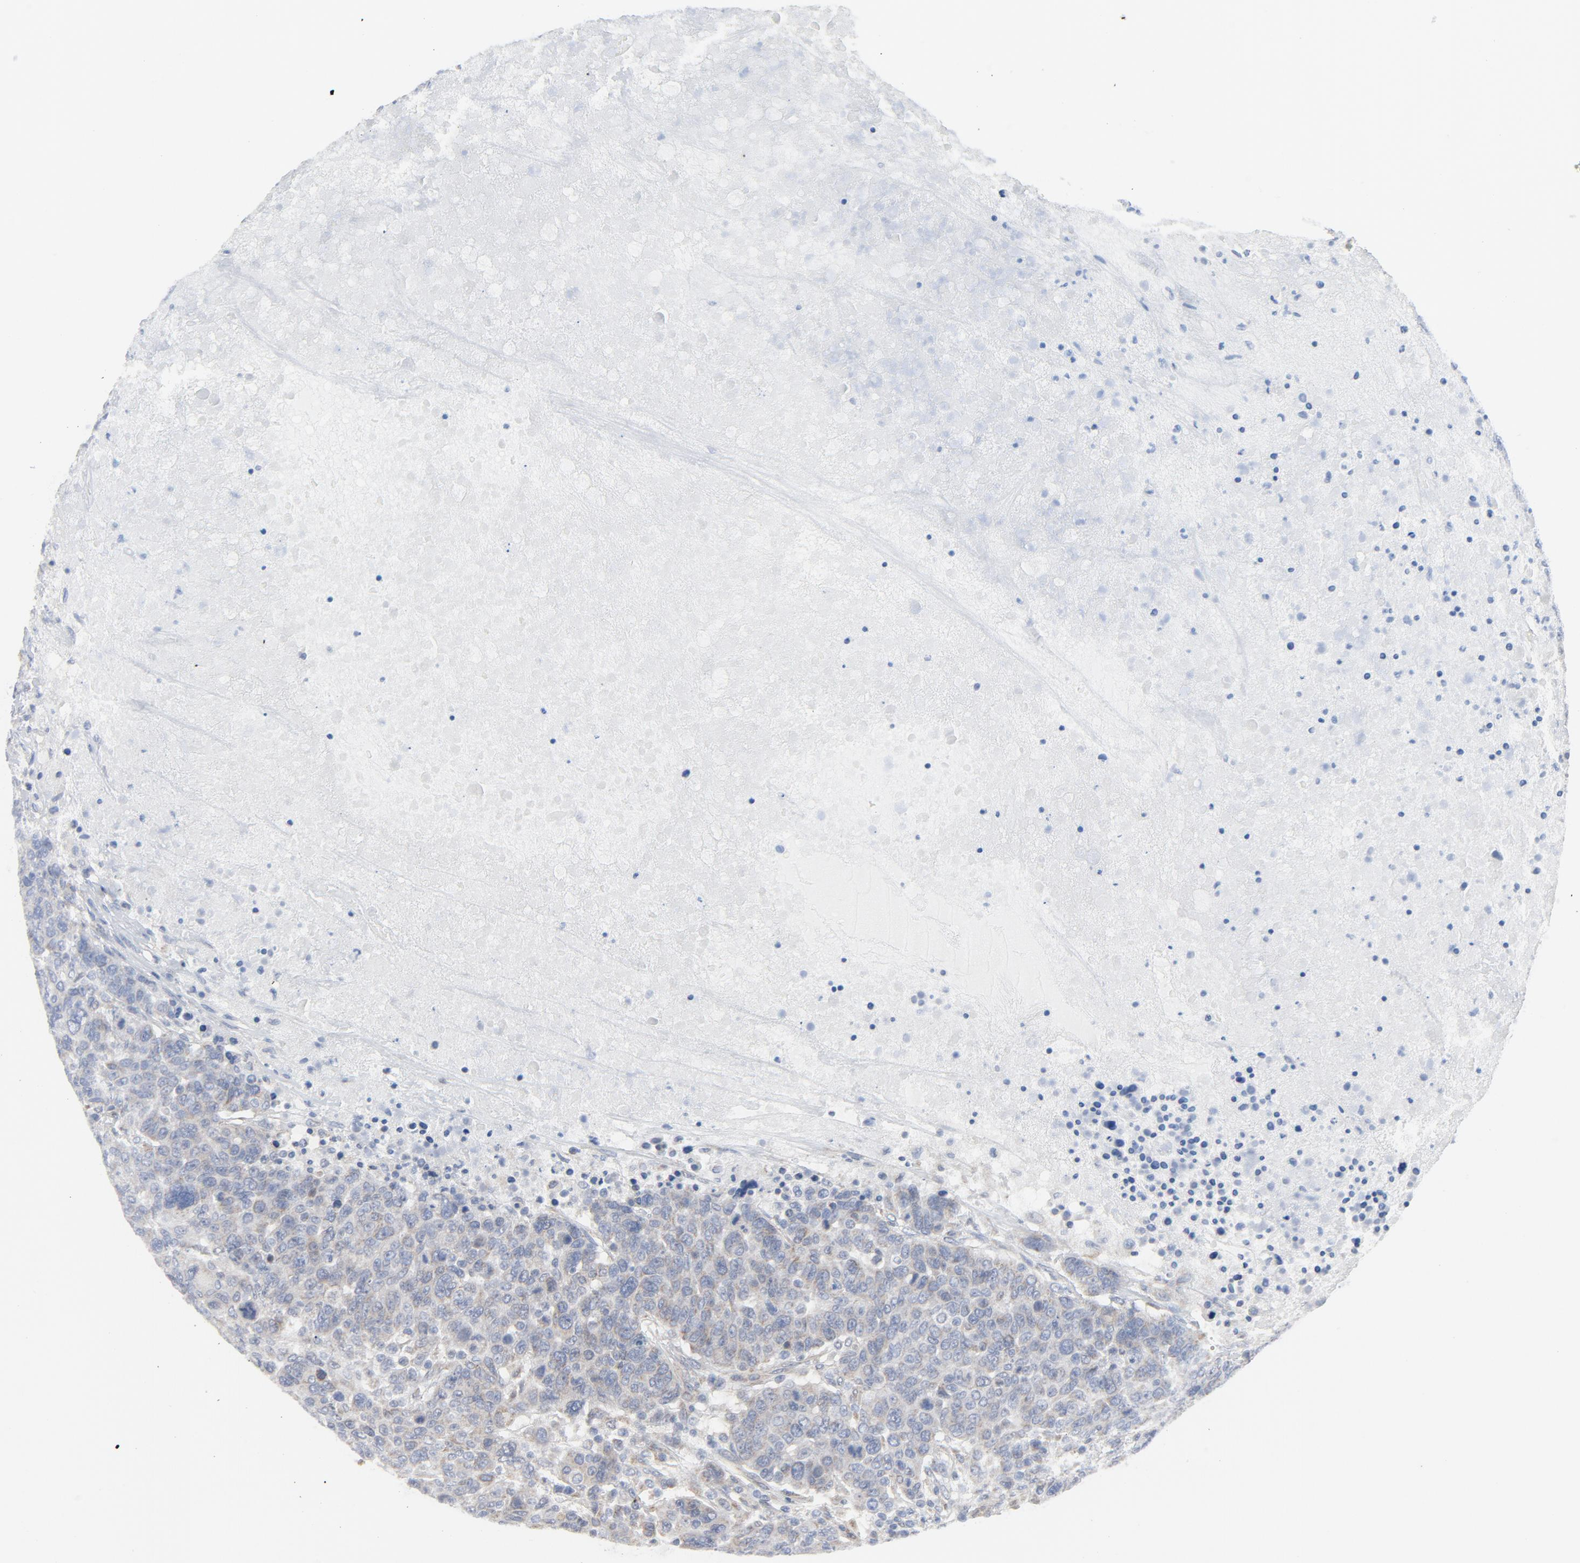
{"staining": {"intensity": "moderate", "quantity": "25%-75%", "location": "cytoplasmic/membranous"}, "tissue": "breast cancer", "cell_type": "Tumor cells", "image_type": "cancer", "snomed": [{"axis": "morphology", "description": "Duct carcinoma"}, {"axis": "topography", "description": "Breast"}], "caption": "This is a histology image of immunohistochemistry (IHC) staining of infiltrating ductal carcinoma (breast), which shows moderate expression in the cytoplasmic/membranous of tumor cells.", "gene": "C14orf119", "patient": {"sex": "female", "age": 37}}